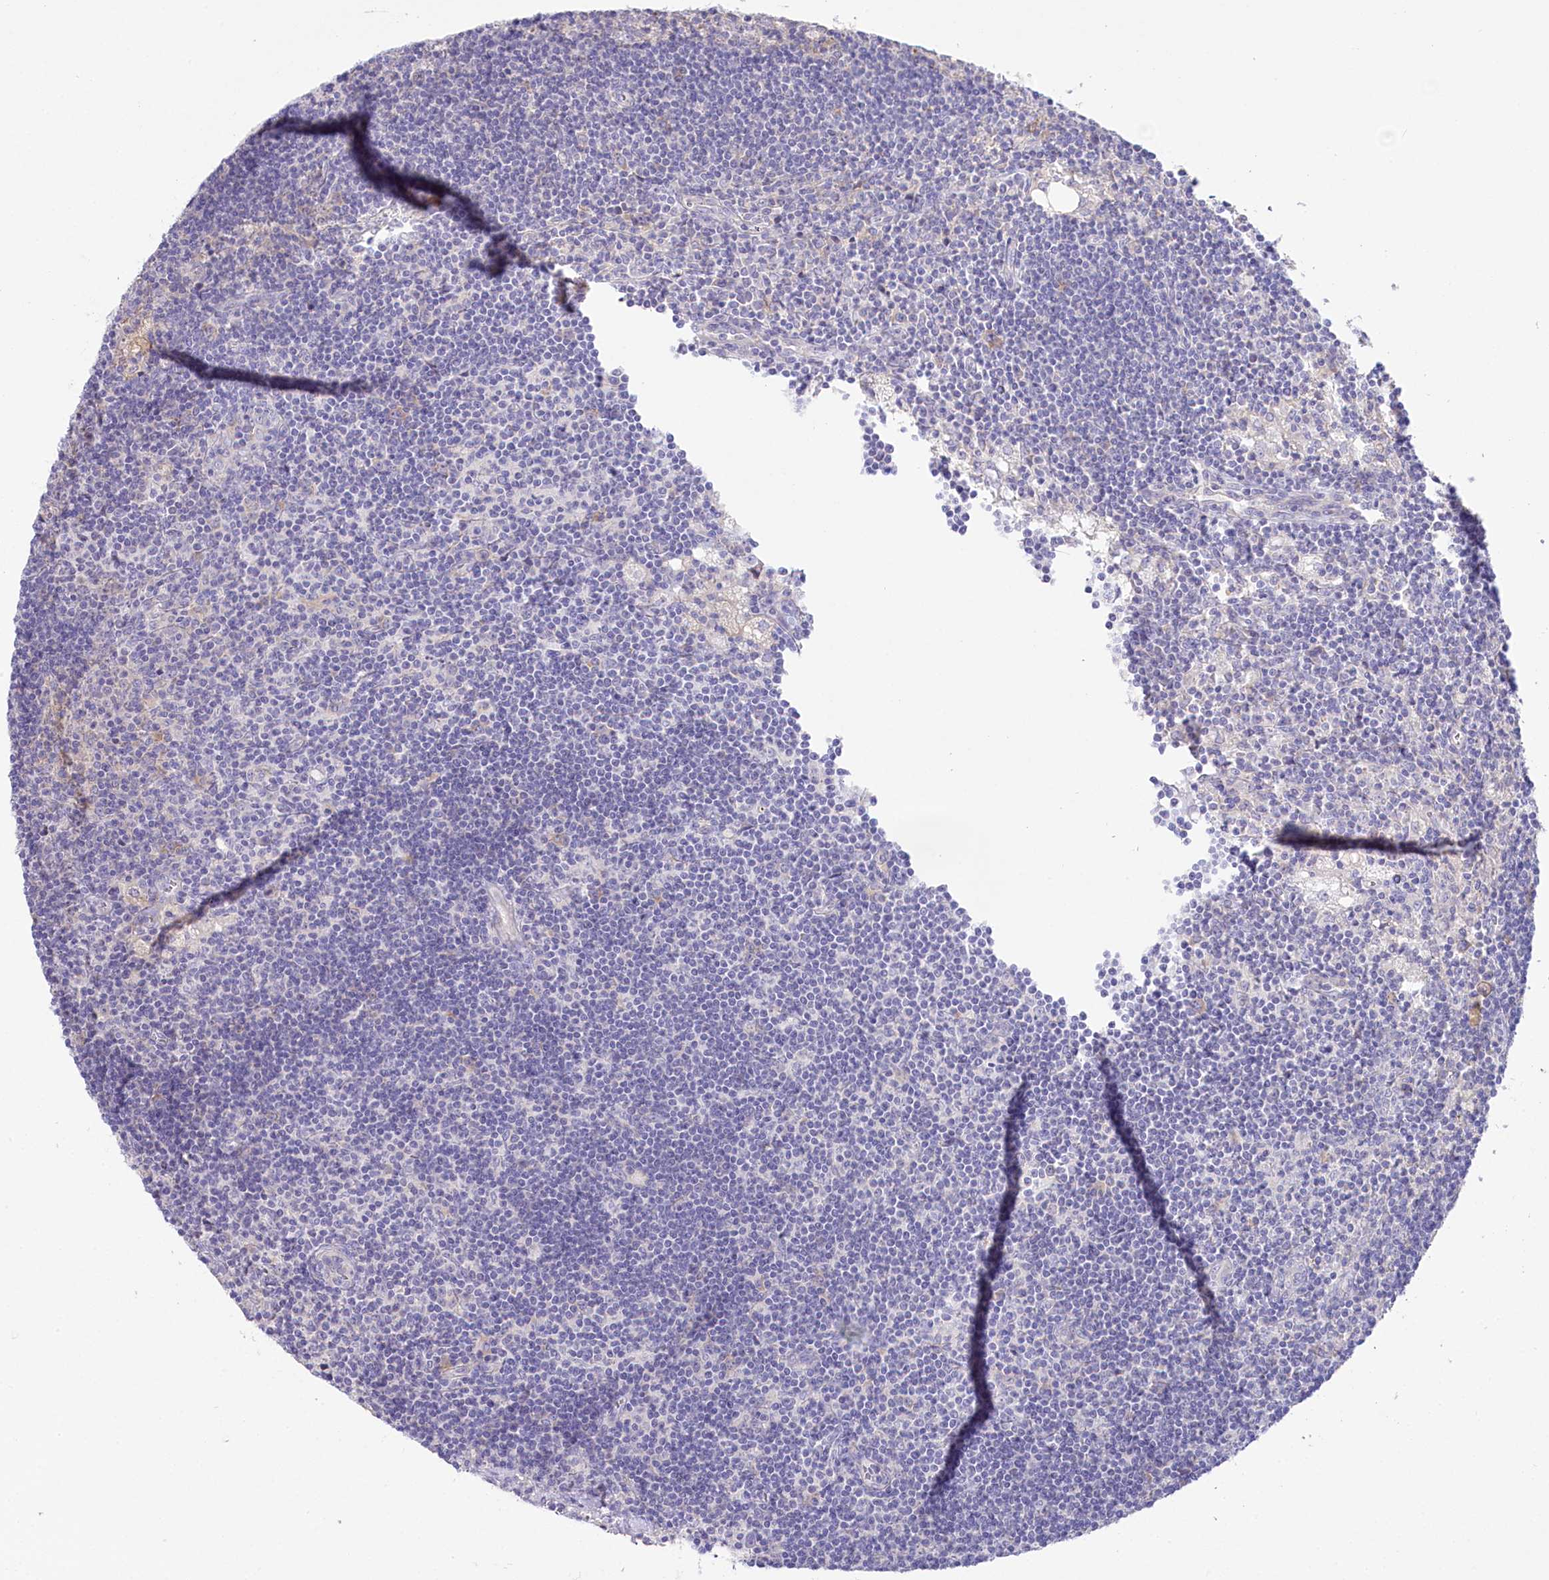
{"staining": {"intensity": "negative", "quantity": "none", "location": "none"}, "tissue": "lymph node", "cell_type": "Germinal center cells", "image_type": "normal", "snomed": [{"axis": "morphology", "description": "Normal tissue, NOS"}, {"axis": "topography", "description": "Lymph node"}], "caption": "This photomicrograph is of normal lymph node stained with immunohistochemistry (IHC) to label a protein in brown with the nuclei are counter-stained blue. There is no positivity in germinal center cells. (Stains: DAB (3,3'-diaminobenzidine) IHC with hematoxylin counter stain, Microscopy: brightfield microscopy at high magnification).", "gene": "MYOZ1", "patient": {"sex": "male", "age": 24}}